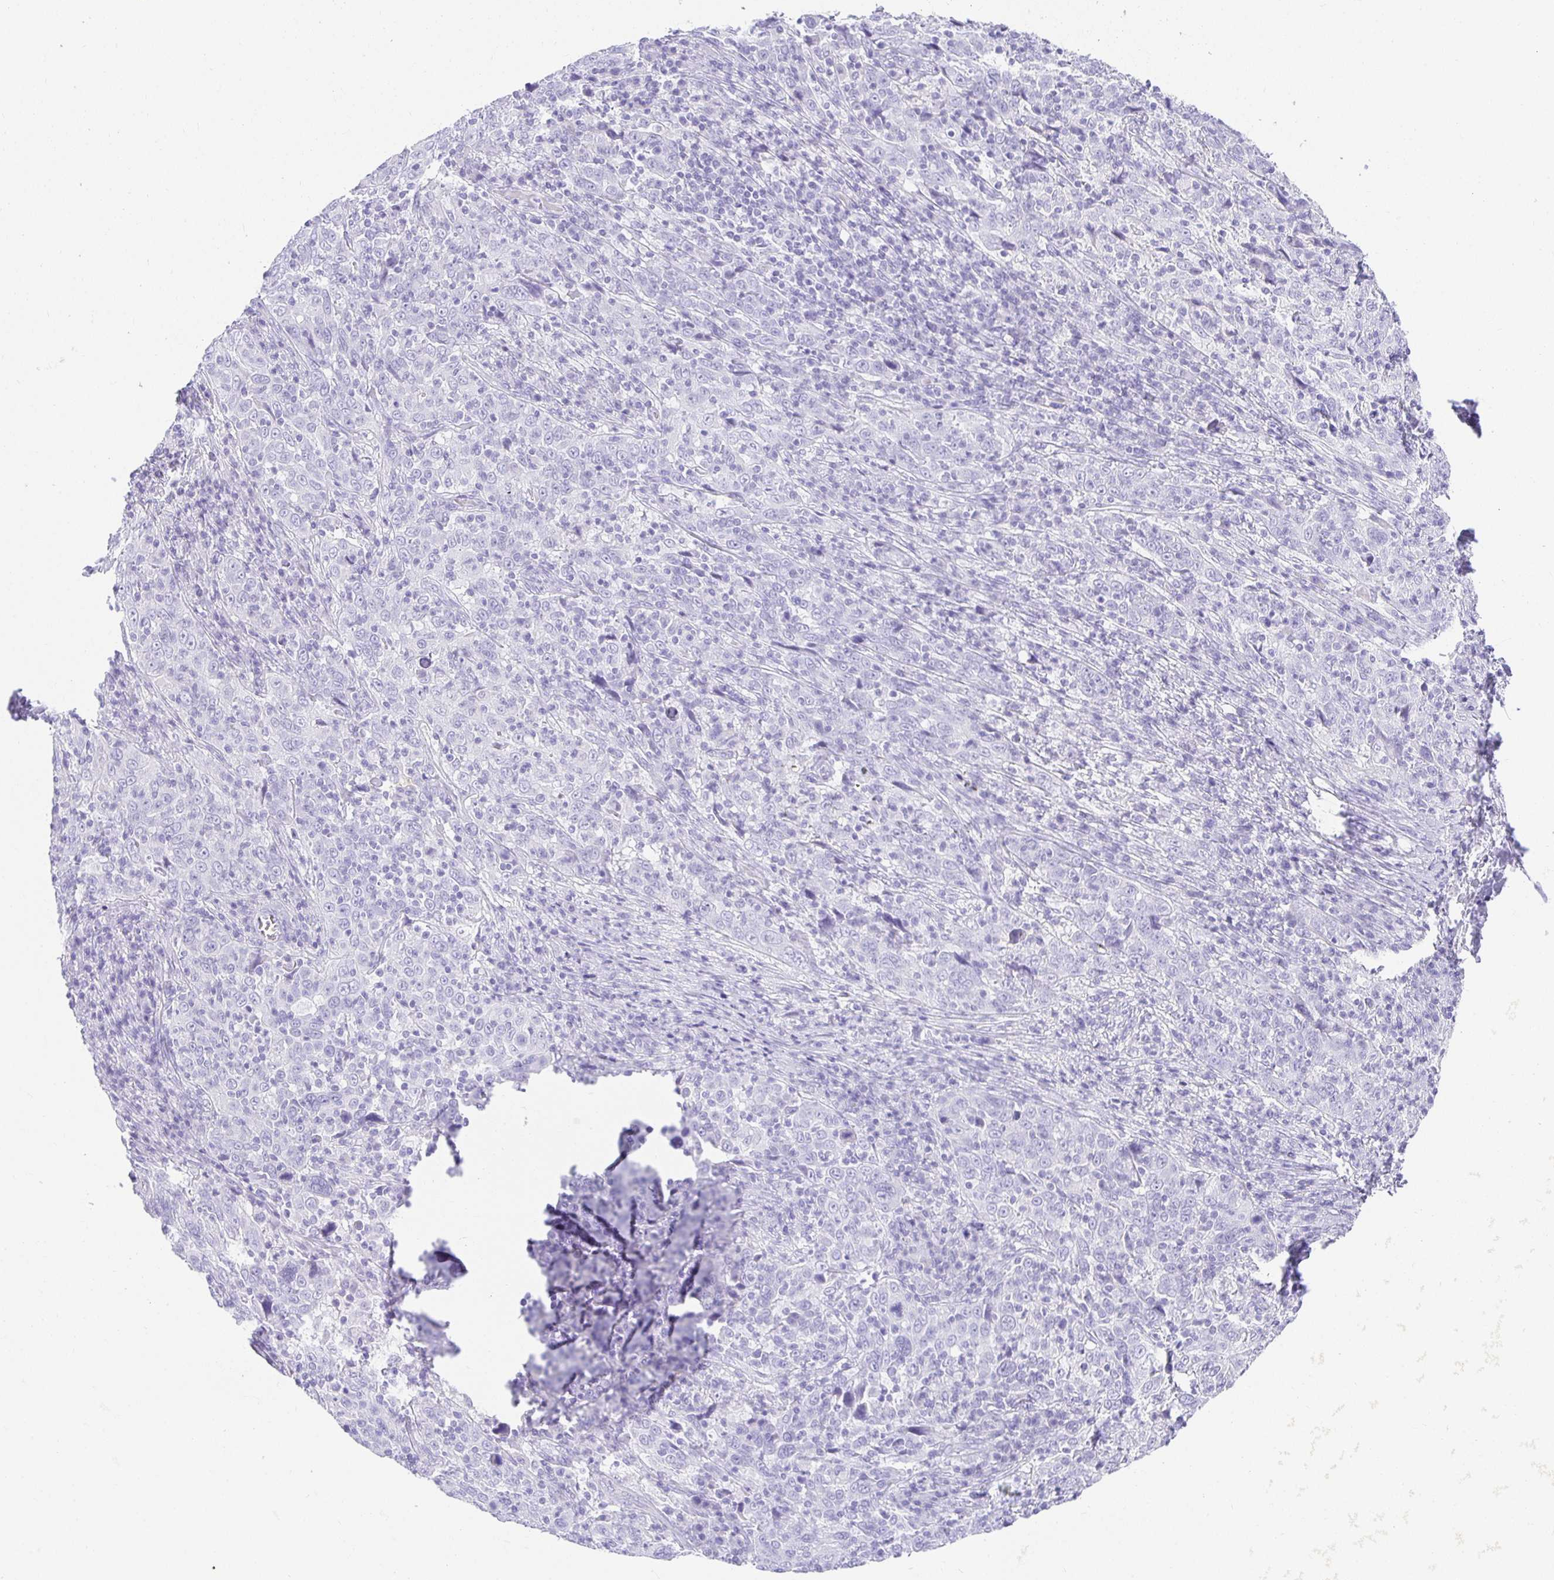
{"staining": {"intensity": "negative", "quantity": "none", "location": "none"}, "tissue": "cervical cancer", "cell_type": "Tumor cells", "image_type": "cancer", "snomed": [{"axis": "morphology", "description": "Squamous cell carcinoma, NOS"}, {"axis": "topography", "description": "Cervix"}], "caption": "A high-resolution image shows immunohistochemistry staining of cervical squamous cell carcinoma, which displays no significant positivity in tumor cells.", "gene": "CHAT", "patient": {"sex": "female", "age": 46}}